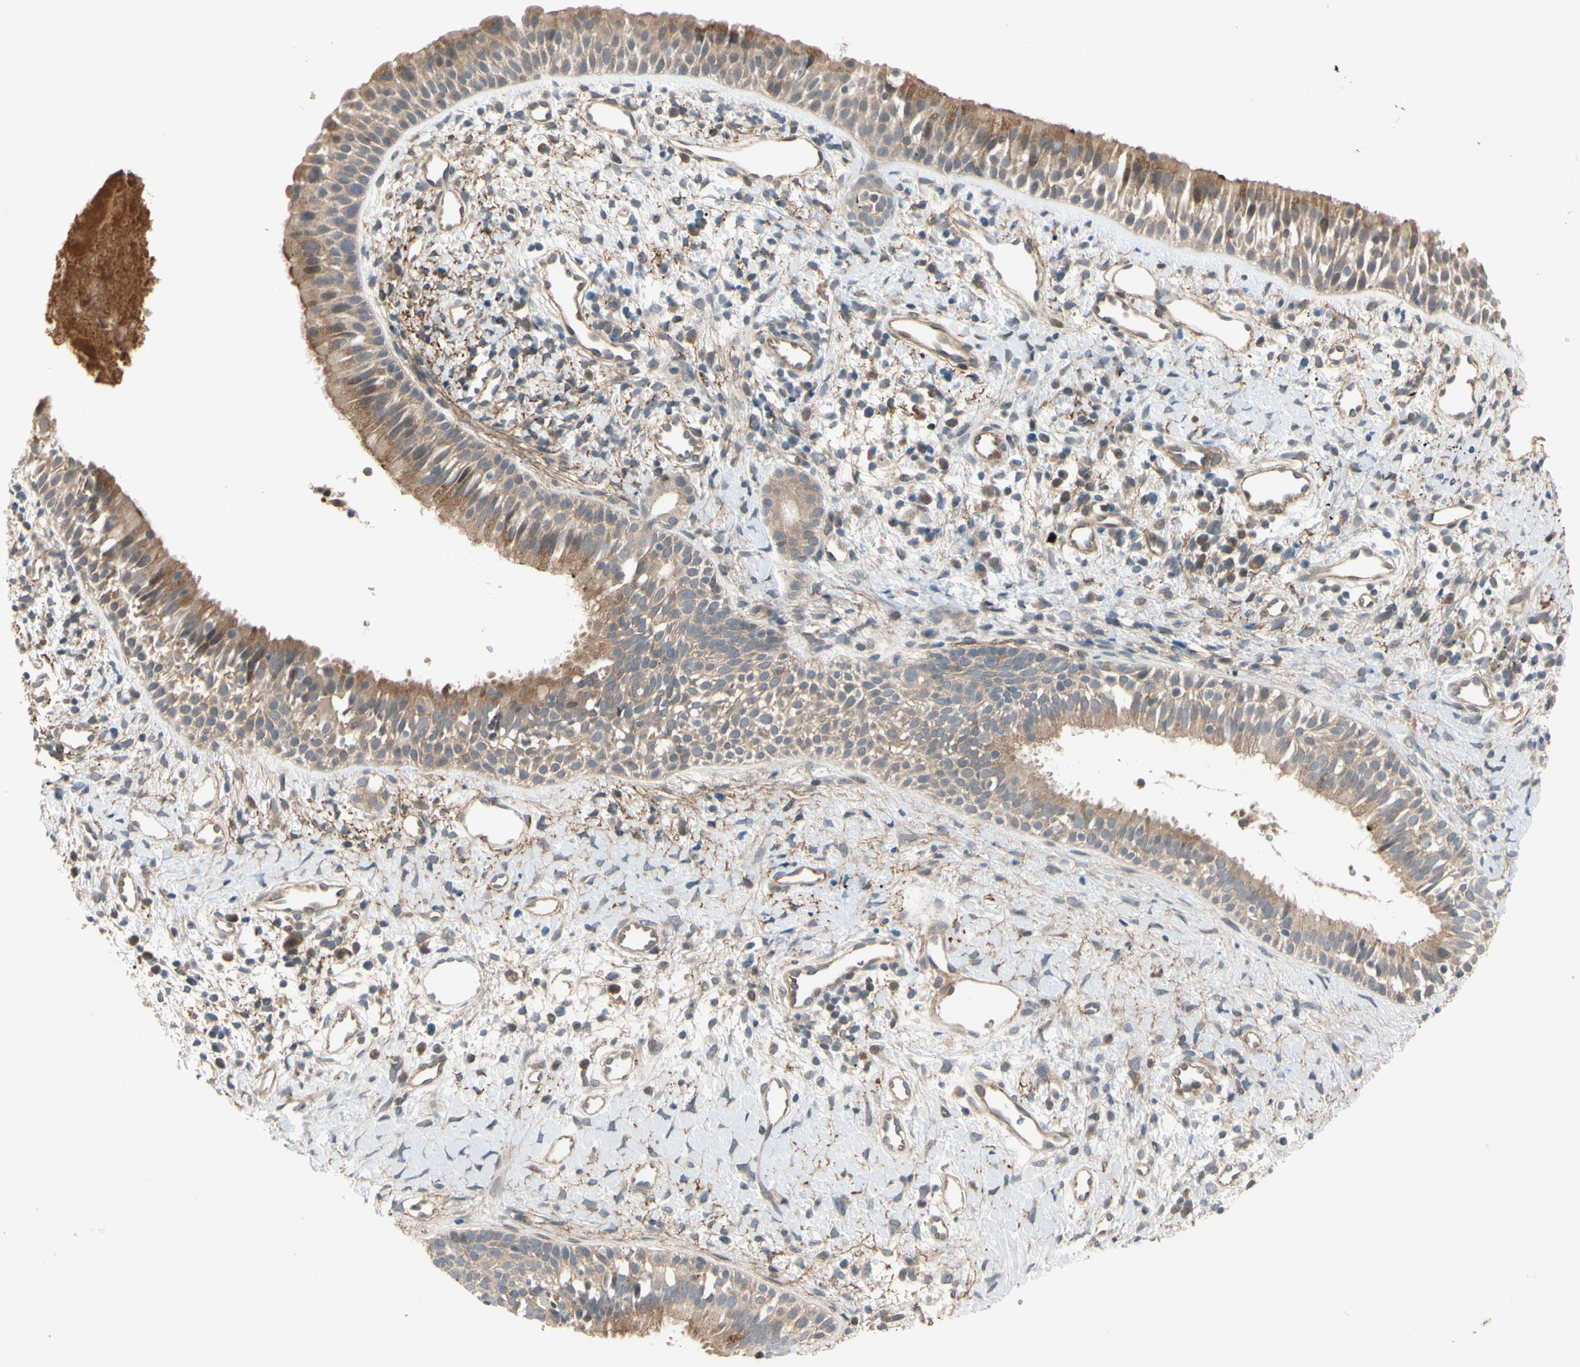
{"staining": {"intensity": "moderate", "quantity": ">75%", "location": "cytoplasmic/membranous"}, "tissue": "nasopharynx", "cell_type": "Respiratory epithelial cells", "image_type": "normal", "snomed": [{"axis": "morphology", "description": "Normal tissue, NOS"}, {"axis": "topography", "description": "Nasopharynx"}], "caption": "Respiratory epithelial cells display medium levels of moderate cytoplasmic/membranous positivity in approximately >75% of cells in normal nasopharynx. Immunohistochemistry (ihc) stains the protein in brown and the nuclei are stained blue.", "gene": "F2R", "patient": {"sex": "male", "age": 22}}